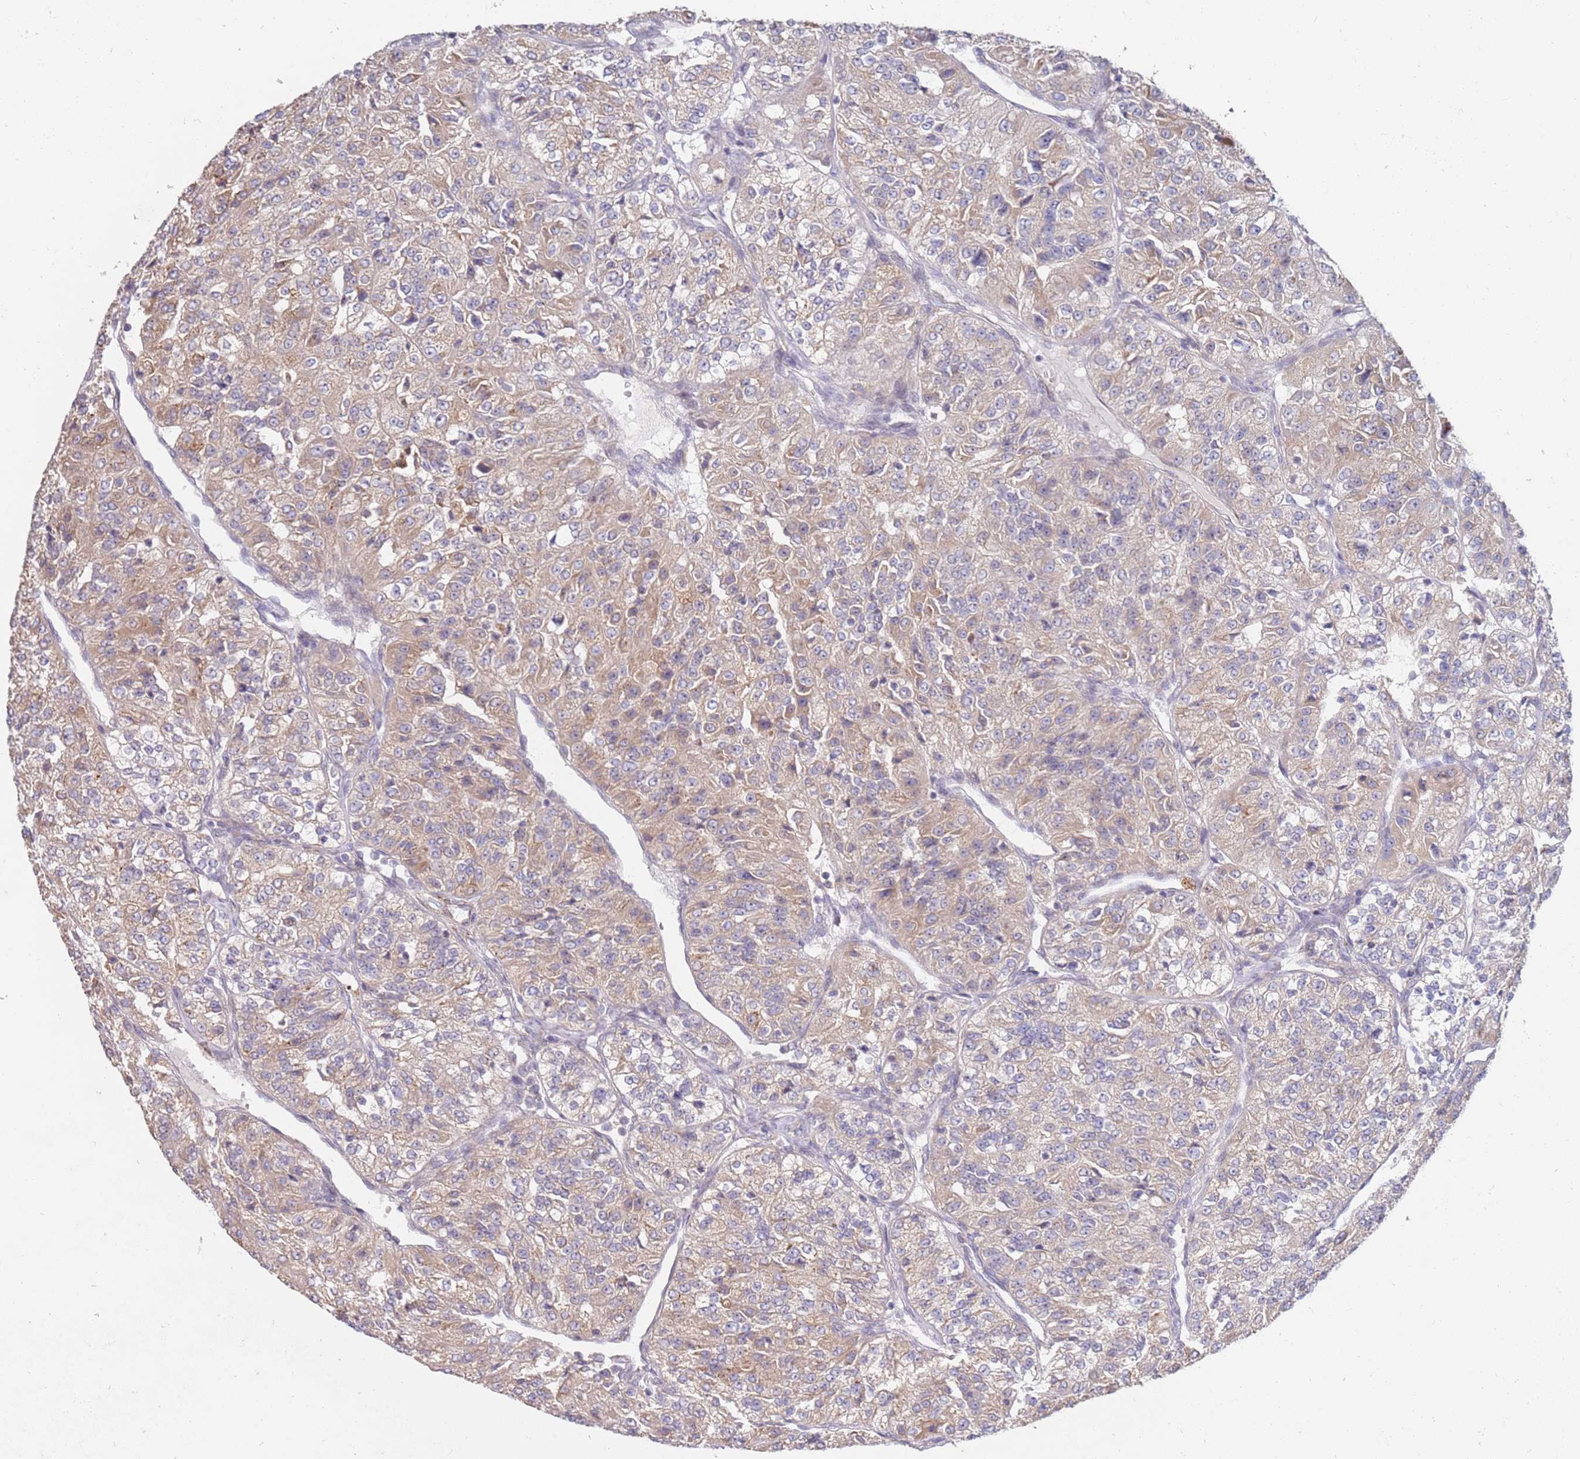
{"staining": {"intensity": "weak", "quantity": ">75%", "location": "cytoplasmic/membranous"}, "tissue": "renal cancer", "cell_type": "Tumor cells", "image_type": "cancer", "snomed": [{"axis": "morphology", "description": "Adenocarcinoma, NOS"}, {"axis": "topography", "description": "Kidney"}], "caption": "There is low levels of weak cytoplasmic/membranous staining in tumor cells of renal cancer, as demonstrated by immunohistochemical staining (brown color).", "gene": "VRK2", "patient": {"sex": "female", "age": 63}}